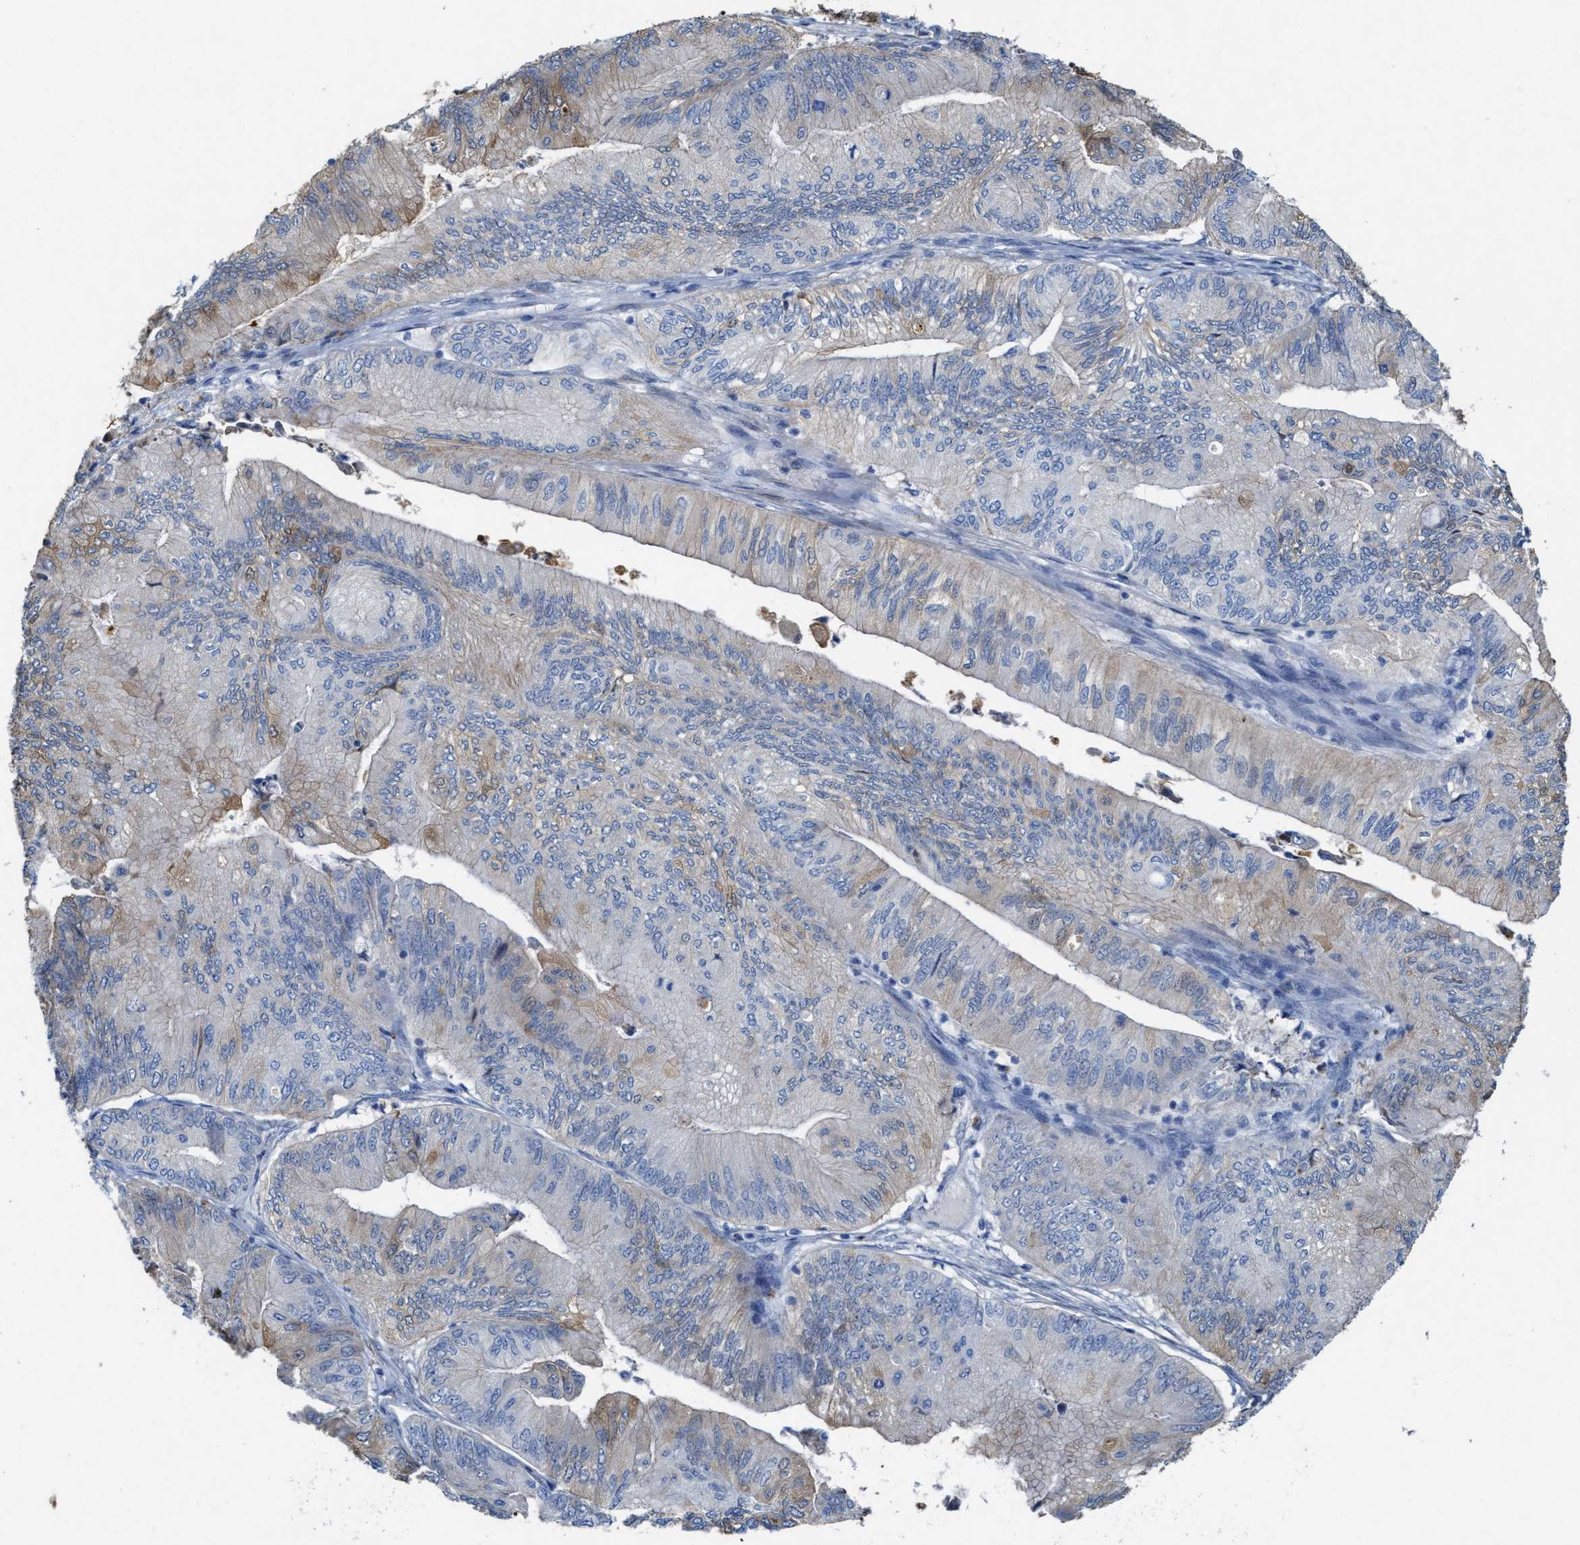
{"staining": {"intensity": "weak", "quantity": "<25%", "location": "cytoplasmic/membranous,nuclear"}, "tissue": "ovarian cancer", "cell_type": "Tumor cells", "image_type": "cancer", "snomed": [{"axis": "morphology", "description": "Cystadenocarcinoma, mucinous, NOS"}, {"axis": "topography", "description": "Ovary"}], "caption": "Tumor cells show no significant protein expression in ovarian cancer. (DAB (3,3'-diaminobenzidine) IHC visualized using brightfield microscopy, high magnification).", "gene": "ASS1", "patient": {"sex": "female", "age": 61}}